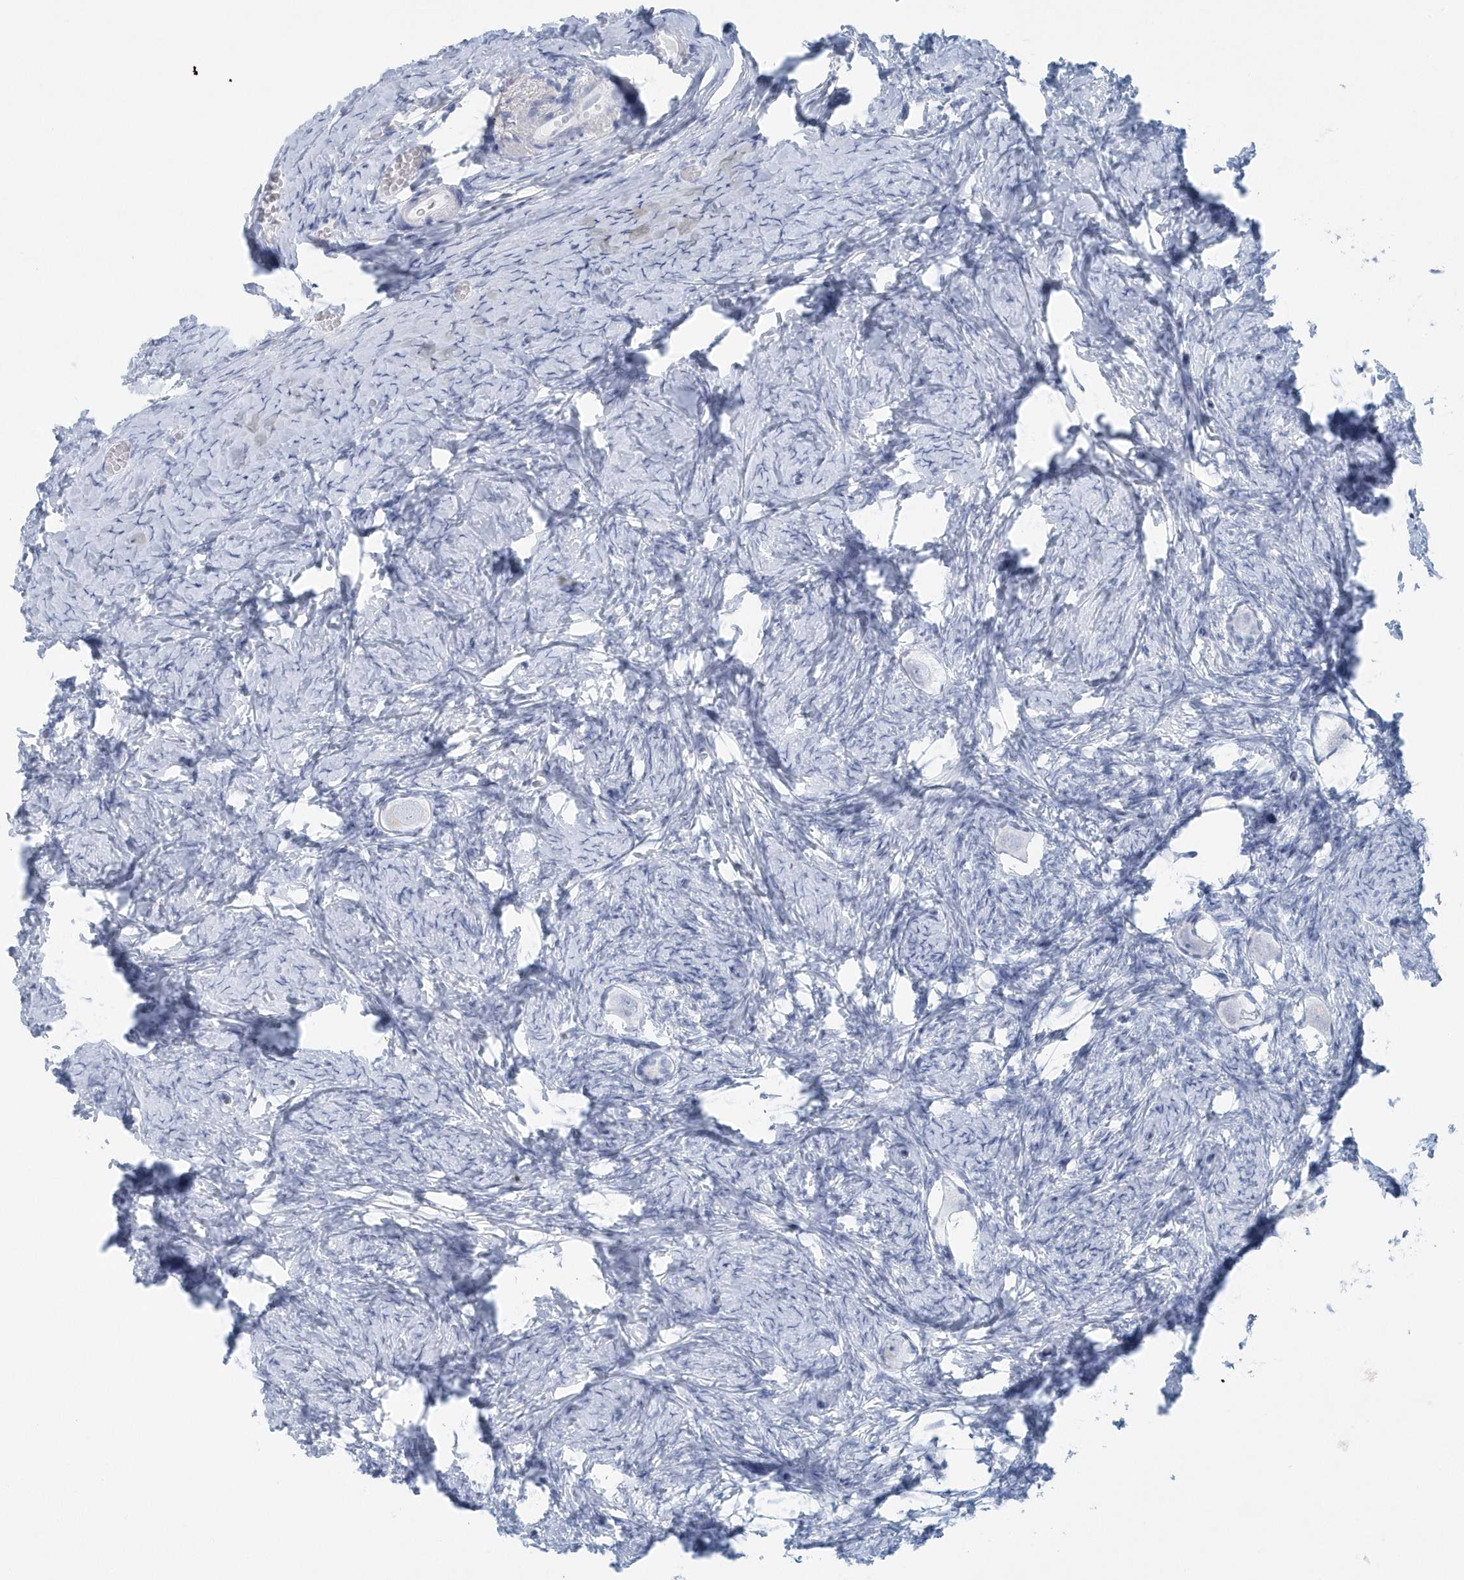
{"staining": {"intensity": "negative", "quantity": "none", "location": "none"}, "tissue": "ovary", "cell_type": "Follicle cells", "image_type": "normal", "snomed": [{"axis": "morphology", "description": "Normal tissue, NOS"}, {"axis": "topography", "description": "Ovary"}], "caption": "The photomicrograph exhibits no staining of follicle cells in unremarkable ovary. (DAB (3,3'-diaminobenzidine) IHC visualized using brightfield microscopy, high magnification).", "gene": "PTPRO", "patient": {"sex": "female", "age": 27}}